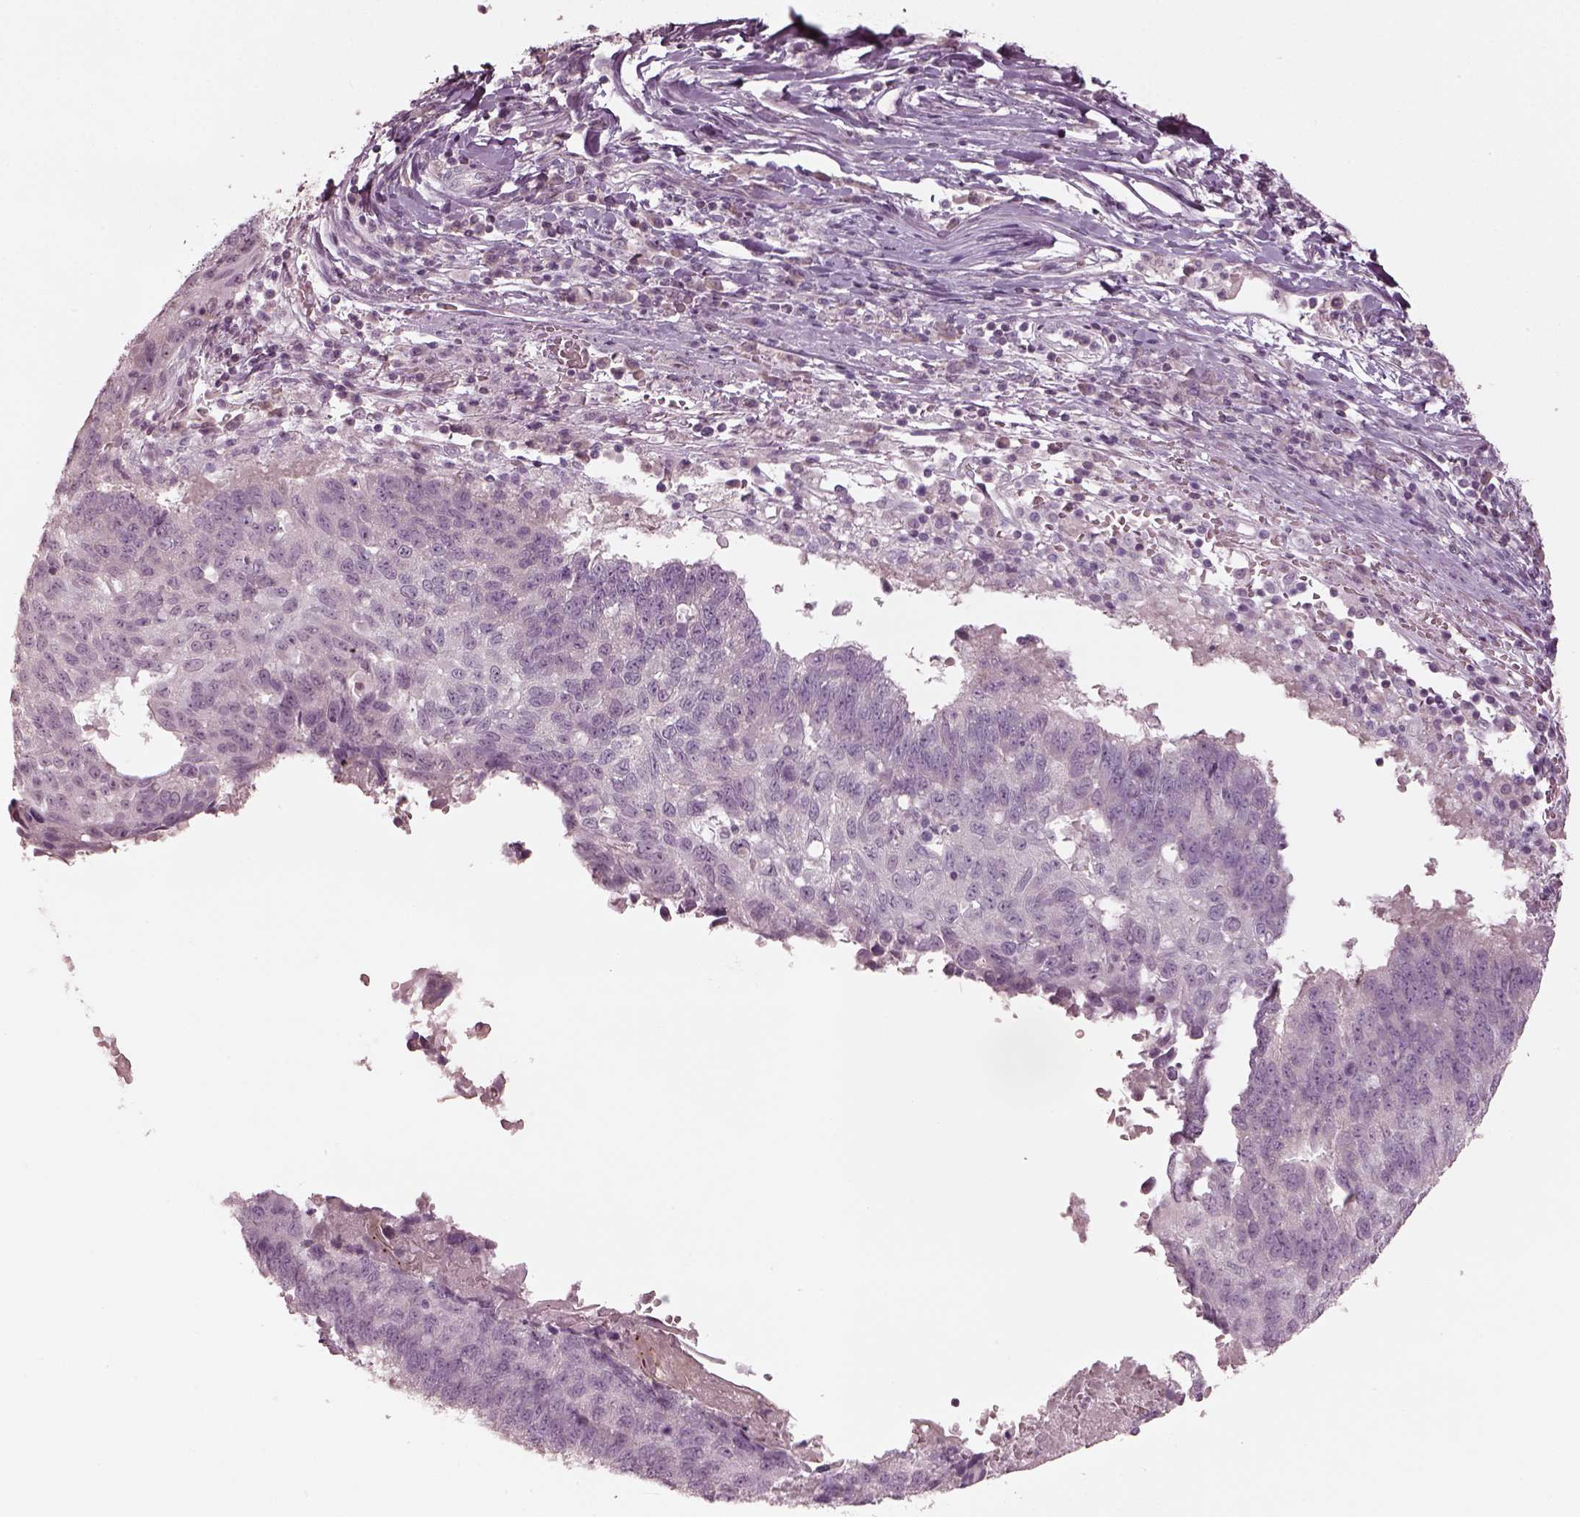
{"staining": {"intensity": "negative", "quantity": "none", "location": "none"}, "tissue": "lung cancer", "cell_type": "Tumor cells", "image_type": "cancer", "snomed": [{"axis": "morphology", "description": "Squamous cell carcinoma, NOS"}, {"axis": "topography", "description": "Lung"}], "caption": "The immunohistochemistry micrograph has no significant expression in tumor cells of squamous cell carcinoma (lung) tissue. (Brightfield microscopy of DAB (3,3'-diaminobenzidine) immunohistochemistry (IHC) at high magnification).", "gene": "SPATA6L", "patient": {"sex": "male", "age": 73}}